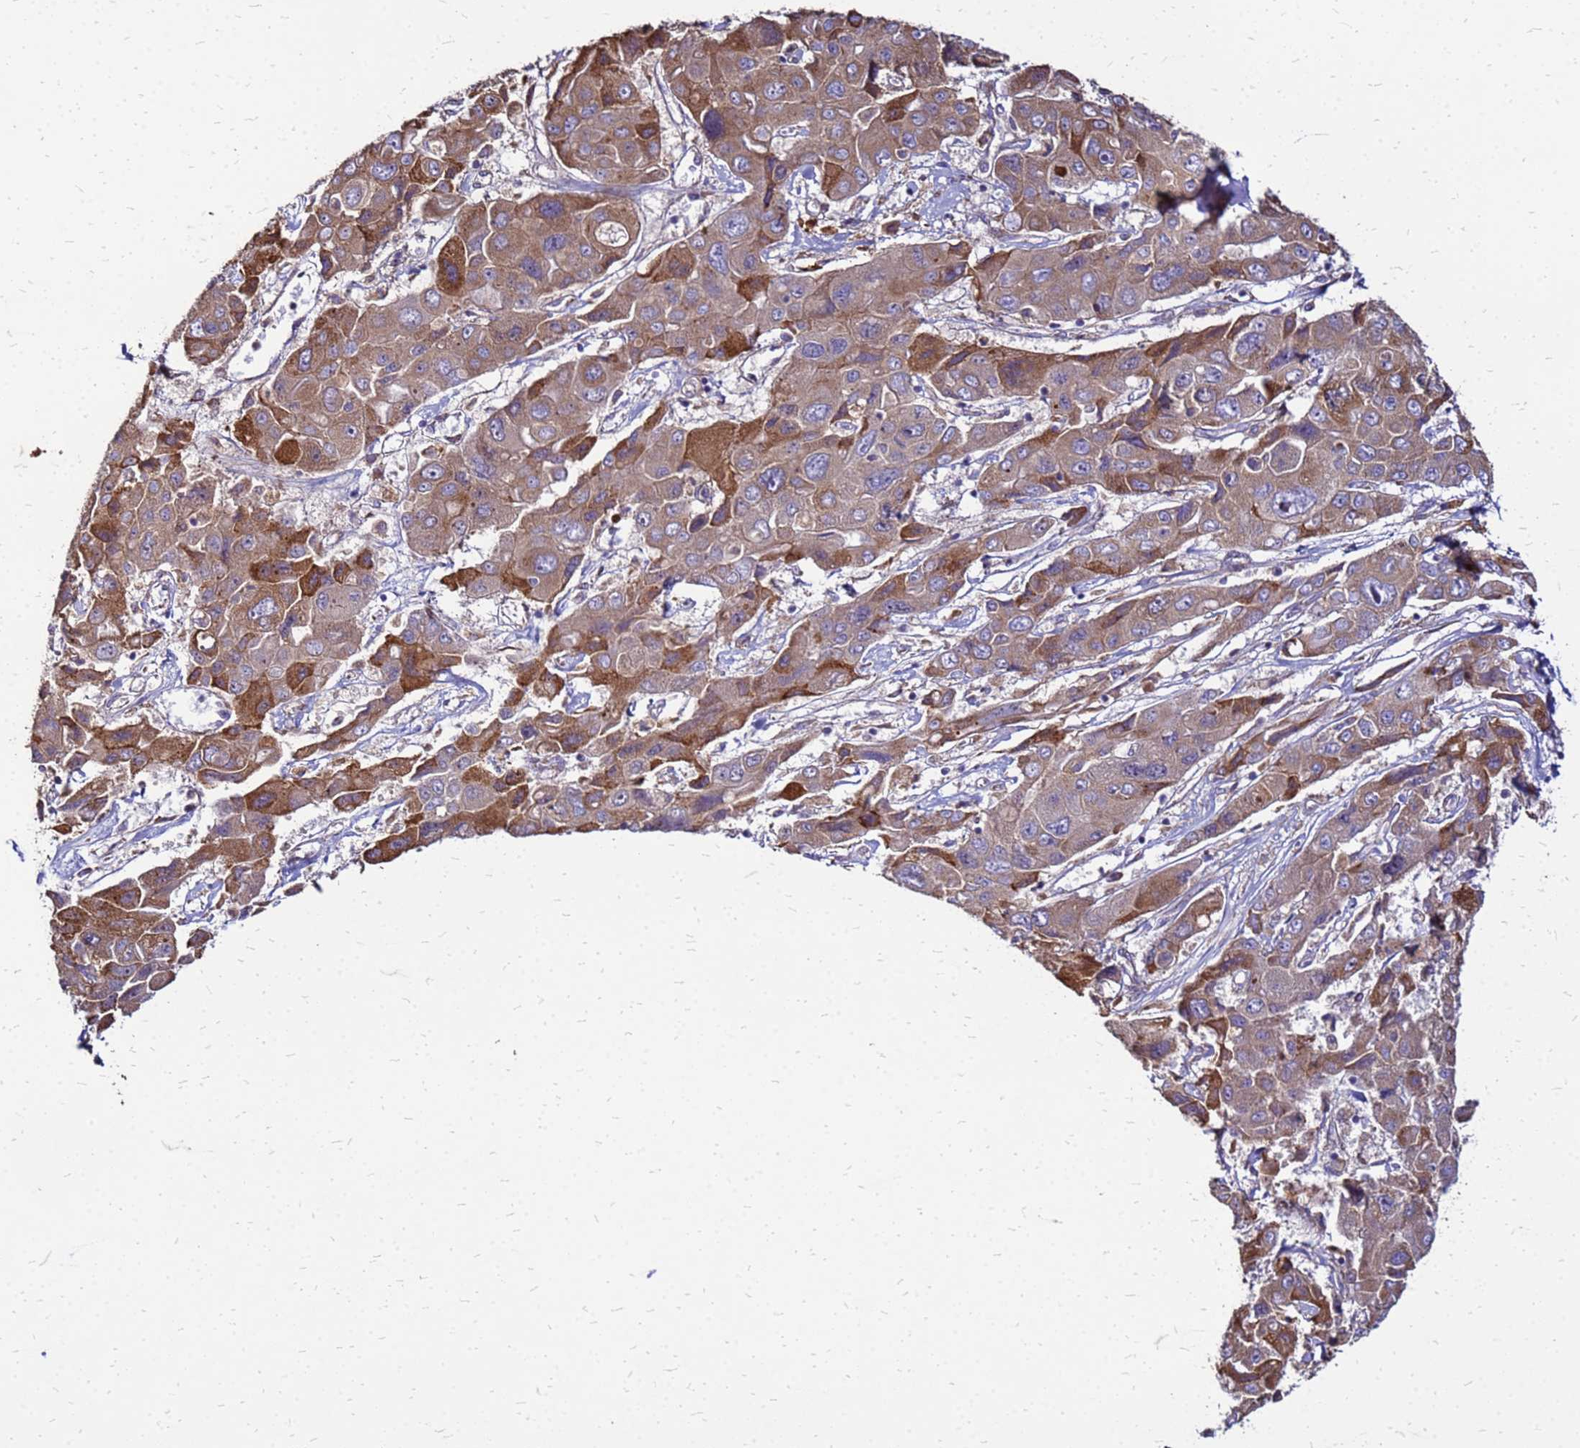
{"staining": {"intensity": "moderate", "quantity": ">75%", "location": "cytoplasmic/membranous"}, "tissue": "liver cancer", "cell_type": "Tumor cells", "image_type": "cancer", "snomed": [{"axis": "morphology", "description": "Cholangiocarcinoma"}, {"axis": "topography", "description": "Liver"}], "caption": "High-magnification brightfield microscopy of liver cholangiocarcinoma stained with DAB (brown) and counterstained with hematoxylin (blue). tumor cells exhibit moderate cytoplasmic/membranous staining is appreciated in approximately>75% of cells.", "gene": "VMO1", "patient": {"sex": "male", "age": 67}}